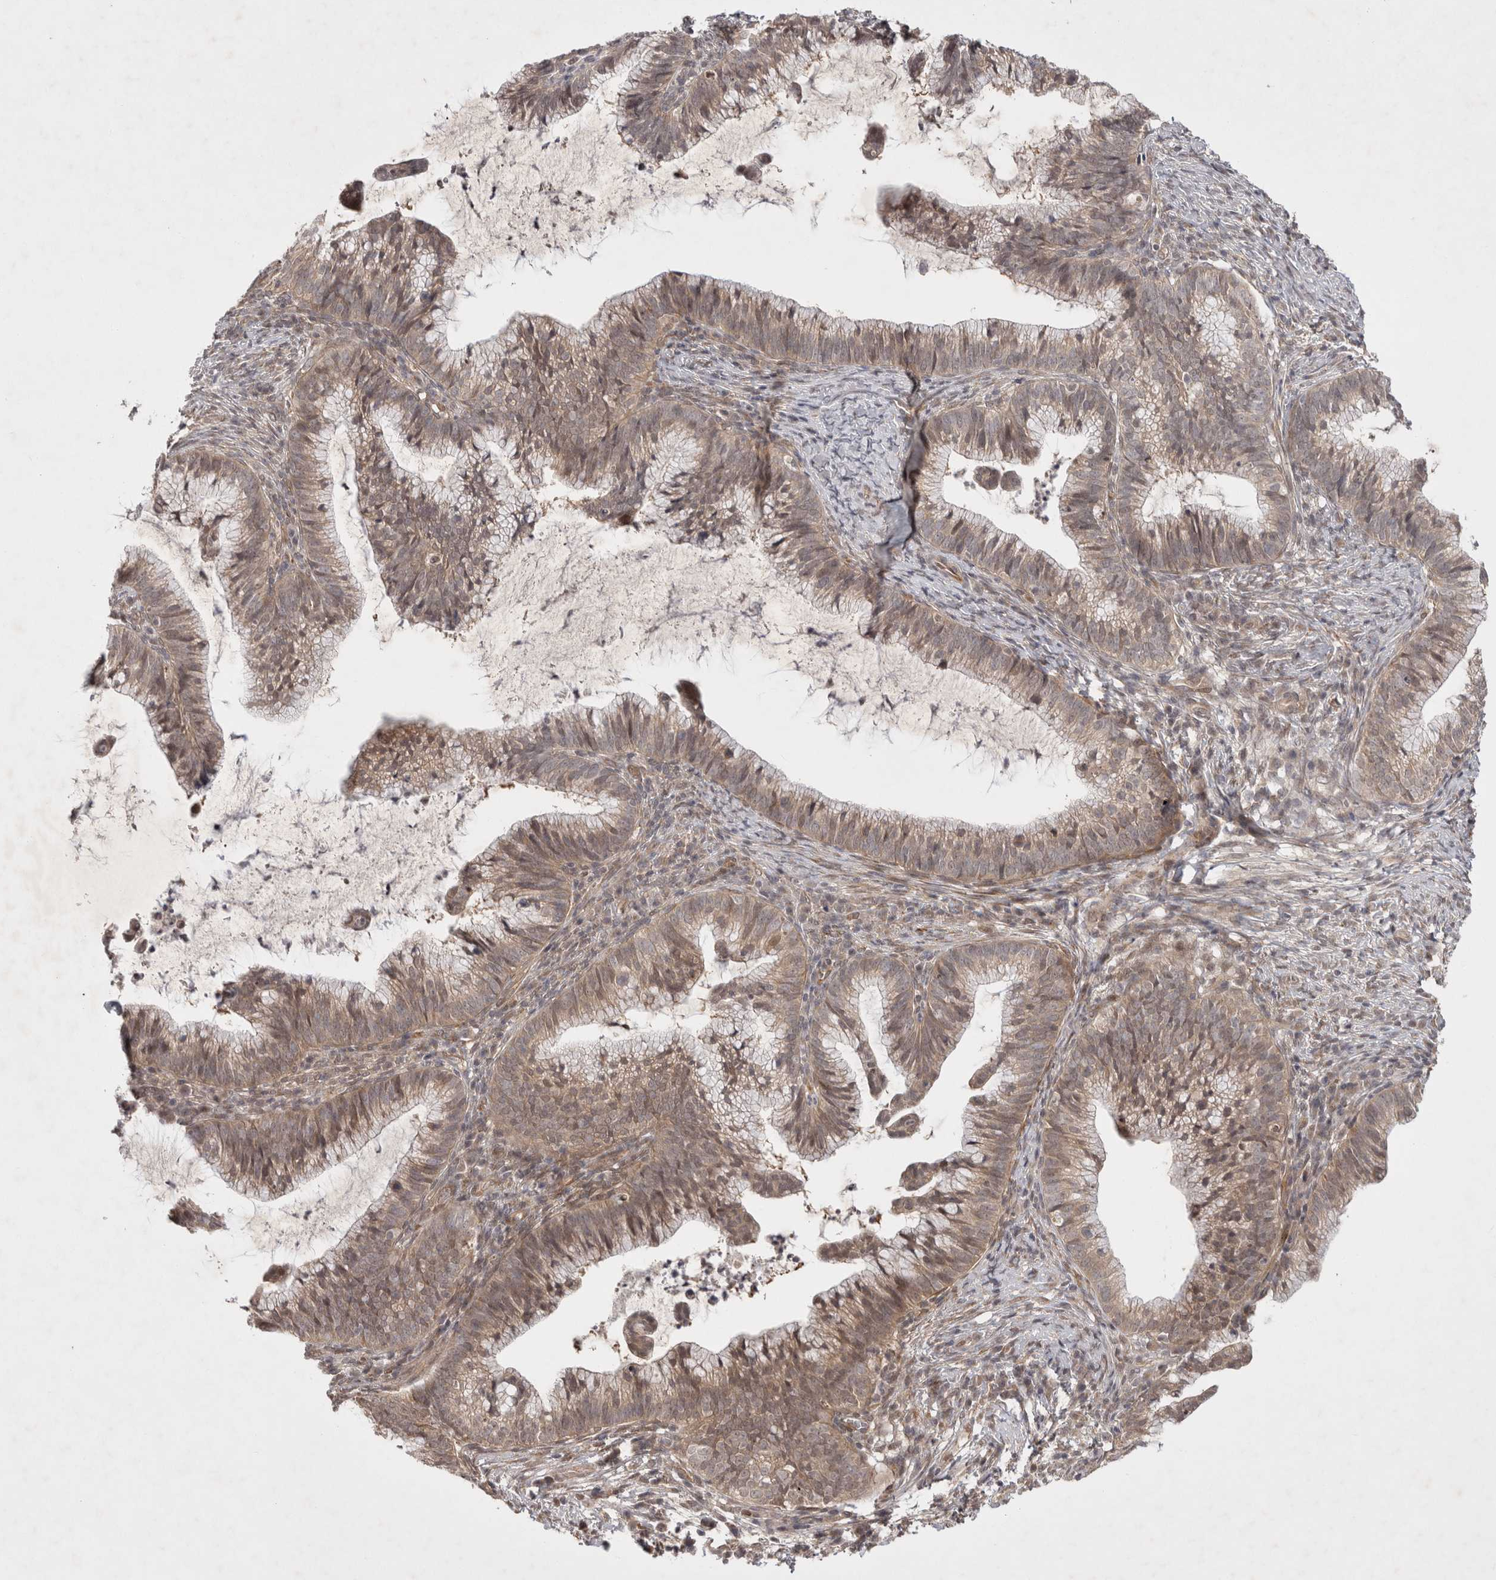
{"staining": {"intensity": "weak", "quantity": ">75%", "location": "cytoplasmic/membranous"}, "tissue": "cervical cancer", "cell_type": "Tumor cells", "image_type": "cancer", "snomed": [{"axis": "morphology", "description": "Adenocarcinoma, NOS"}, {"axis": "topography", "description": "Cervix"}], "caption": "Immunohistochemical staining of human cervical cancer (adenocarcinoma) demonstrates weak cytoplasmic/membranous protein staining in about >75% of tumor cells. (brown staining indicates protein expression, while blue staining denotes nuclei).", "gene": "ZNF318", "patient": {"sex": "female", "age": 36}}